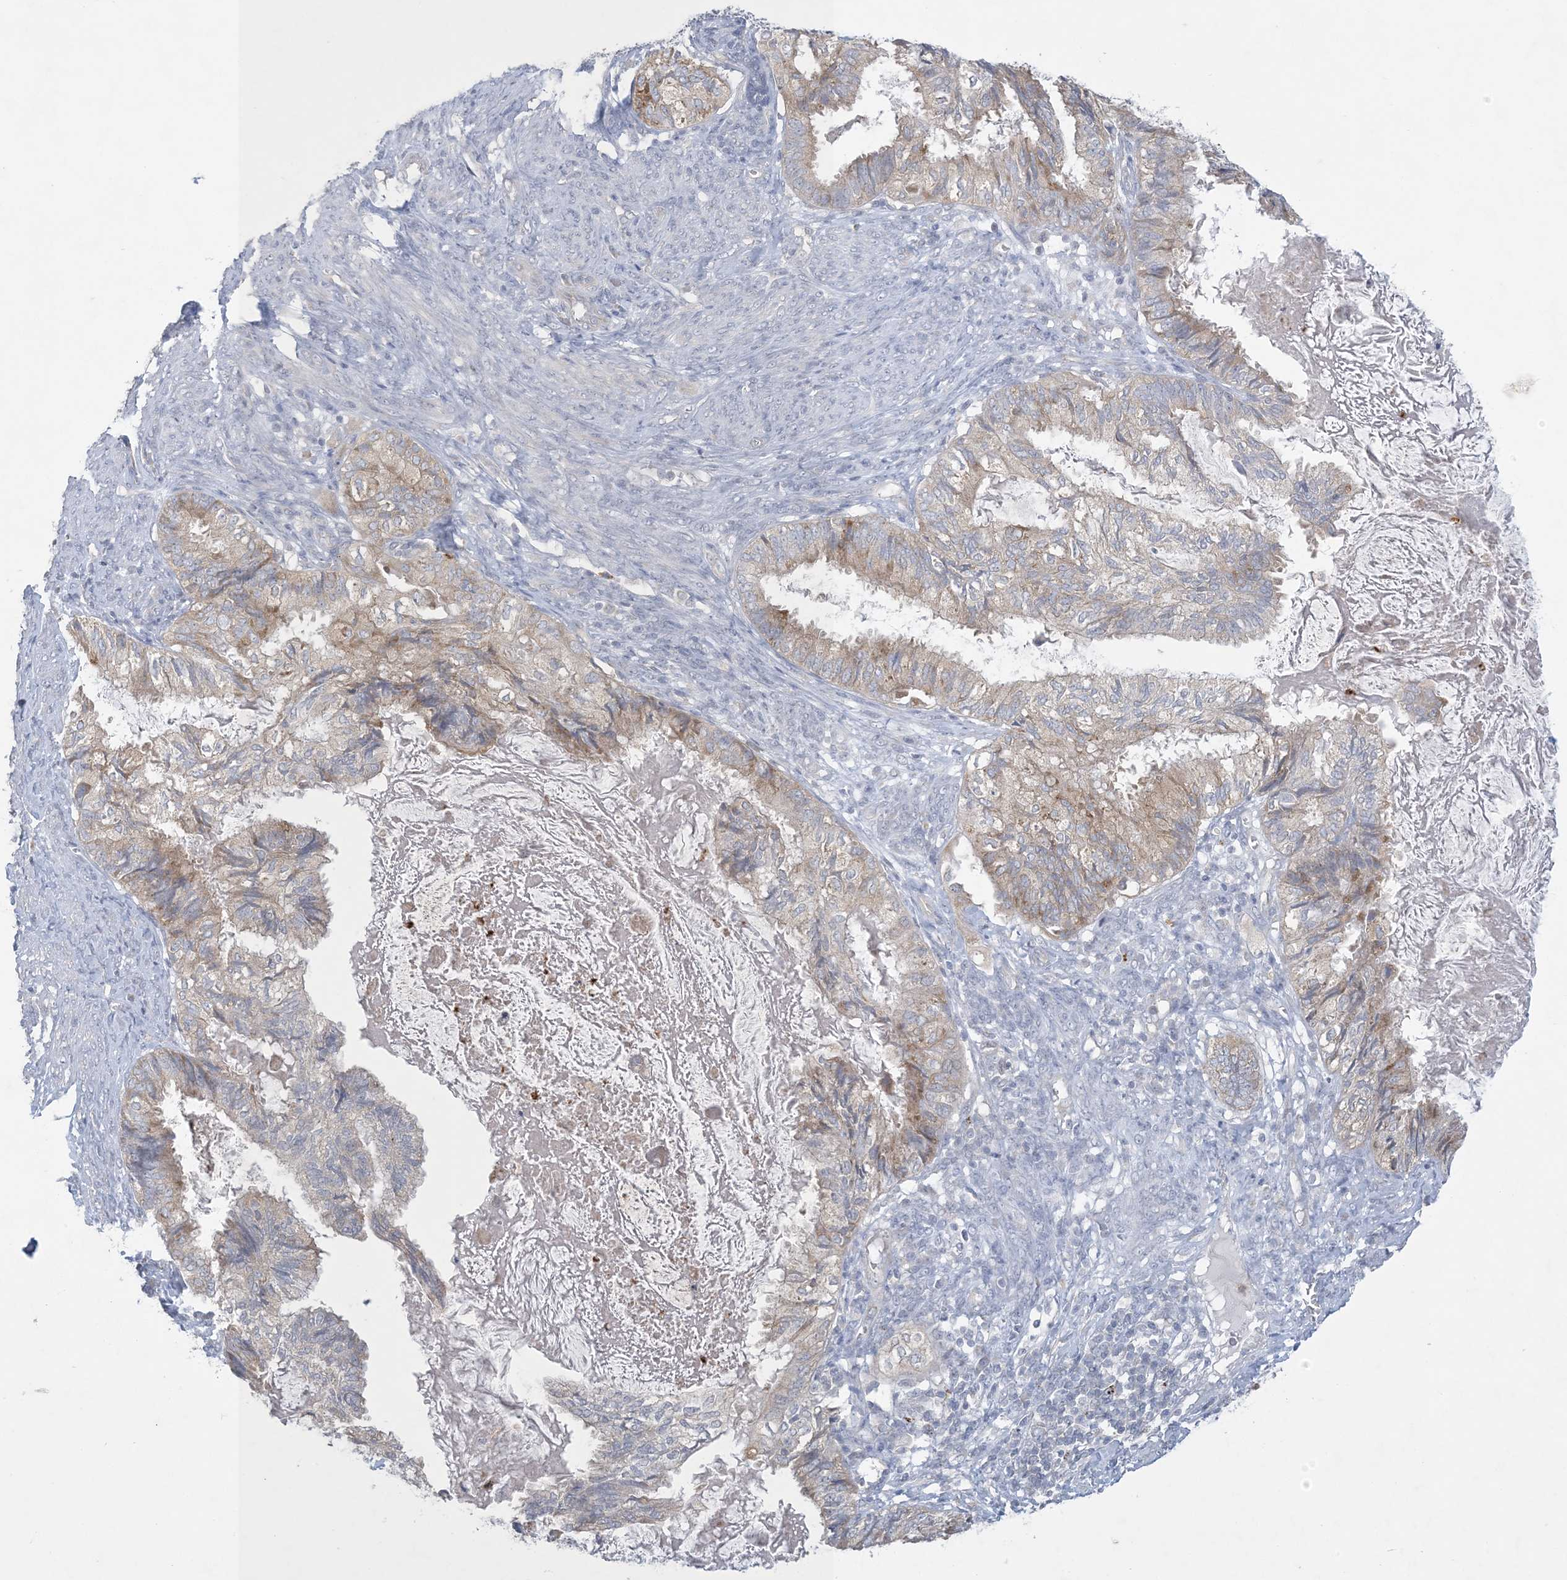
{"staining": {"intensity": "weak", "quantity": "25%-75%", "location": "cytoplasmic/membranous"}, "tissue": "cervical cancer", "cell_type": "Tumor cells", "image_type": "cancer", "snomed": [{"axis": "morphology", "description": "Normal tissue, NOS"}, {"axis": "morphology", "description": "Adenocarcinoma, NOS"}, {"axis": "topography", "description": "Cervix"}, {"axis": "topography", "description": "Endometrium"}], "caption": "This image displays cervical cancer (adenocarcinoma) stained with immunohistochemistry to label a protein in brown. The cytoplasmic/membranous of tumor cells show weak positivity for the protein. Nuclei are counter-stained blue.", "gene": "KIF3A", "patient": {"sex": "female", "age": 86}}